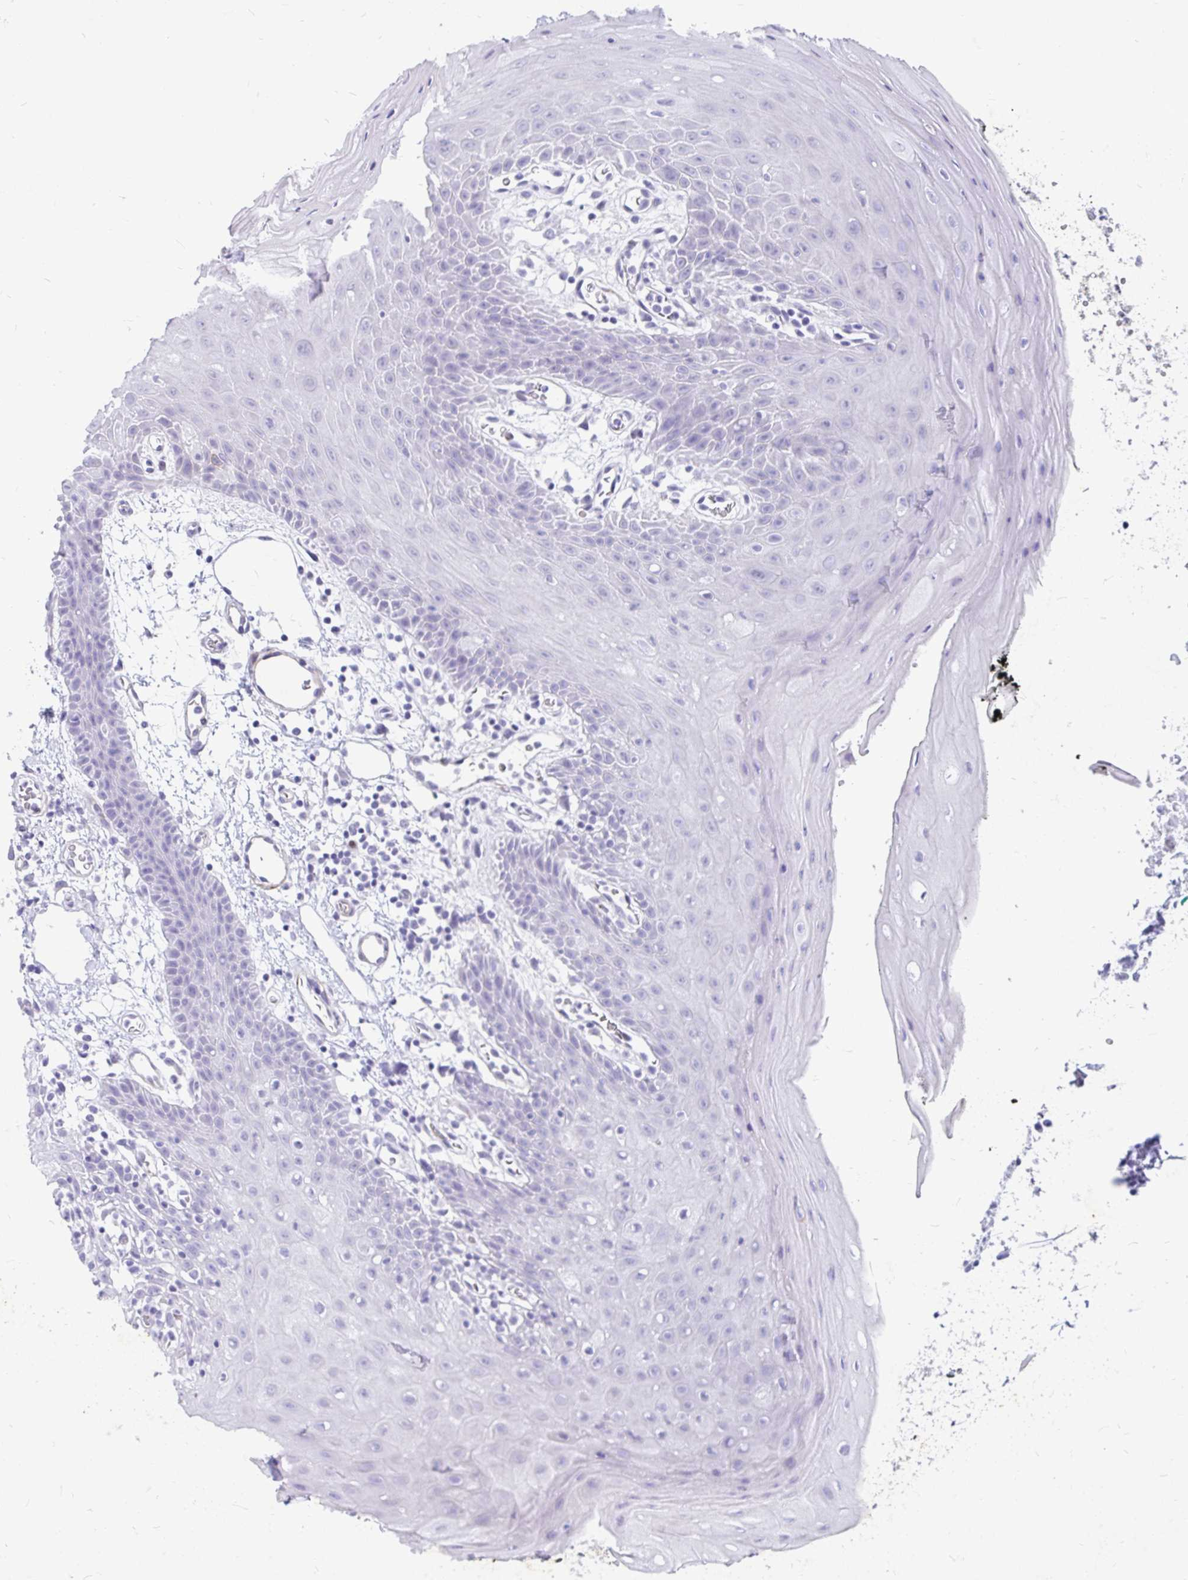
{"staining": {"intensity": "negative", "quantity": "none", "location": "none"}, "tissue": "oral mucosa", "cell_type": "Squamous epithelial cells", "image_type": "normal", "snomed": [{"axis": "morphology", "description": "Normal tissue, NOS"}, {"axis": "topography", "description": "Oral tissue"}], "caption": "This is a histopathology image of immunohistochemistry staining of unremarkable oral mucosa, which shows no positivity in squamous epithelial cells.", "gene": "EML5", "patient": {"sex": "female", "age": 59}}